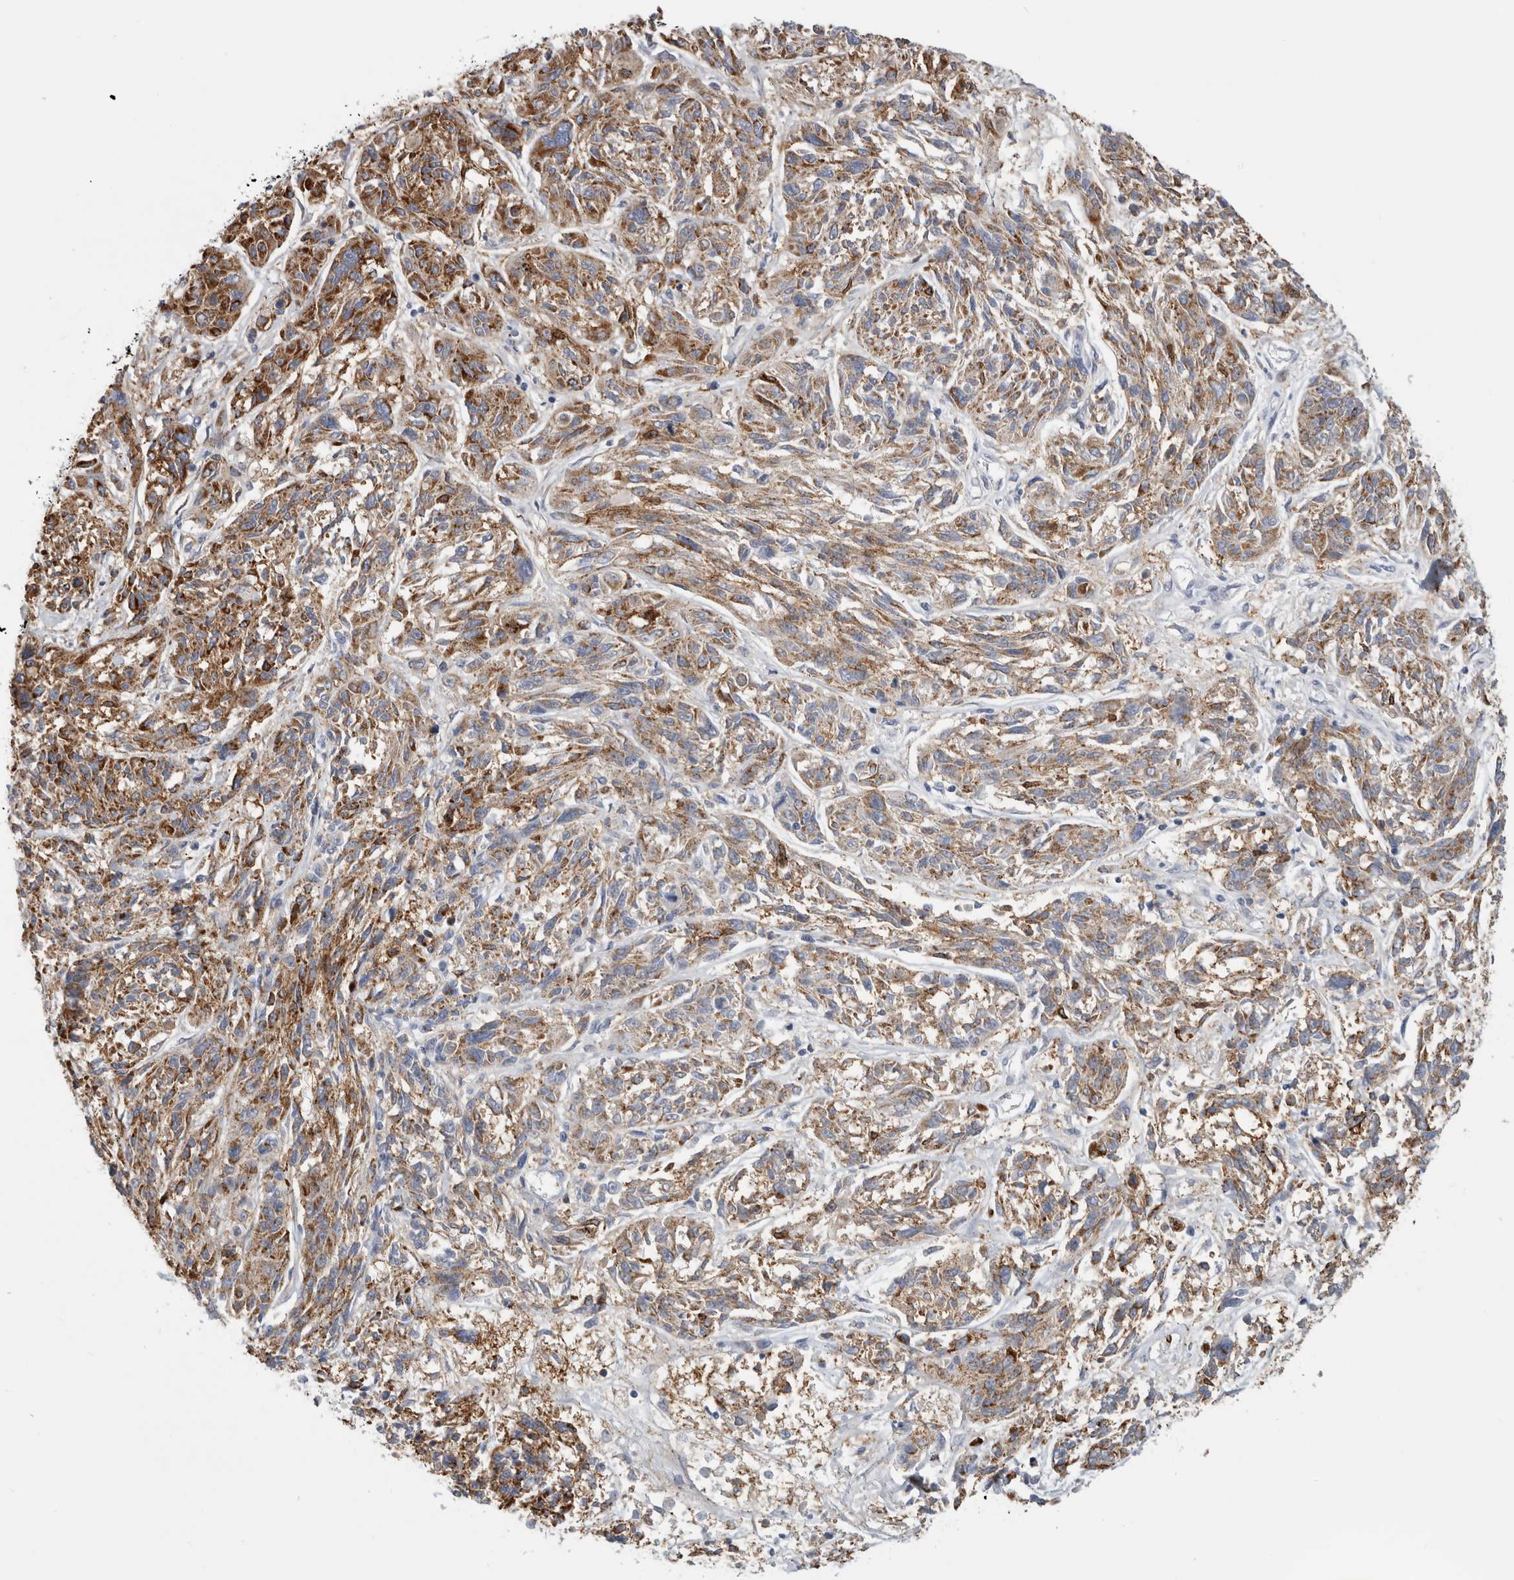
{"staining": {"intensity": "moderate", "quantity": ">75%", "location": "cytoplasmic/membranous"}, "tissue": "melanoma", "cell_type": "Tumor cells", "image_type": "cancer", "snomed": [{"axis": "morphology", "description": "Malignant melanoma, NOS"}, {"axis": "topography", "description": "Skin"}], "caption": "This is an image of IHC staining of melanoma, which shows moderate positivity in the cytoplasmic/membranous of tumor cells.", "gene": "DNAJC24", "patient": {"sex": "male", "age": 53}}